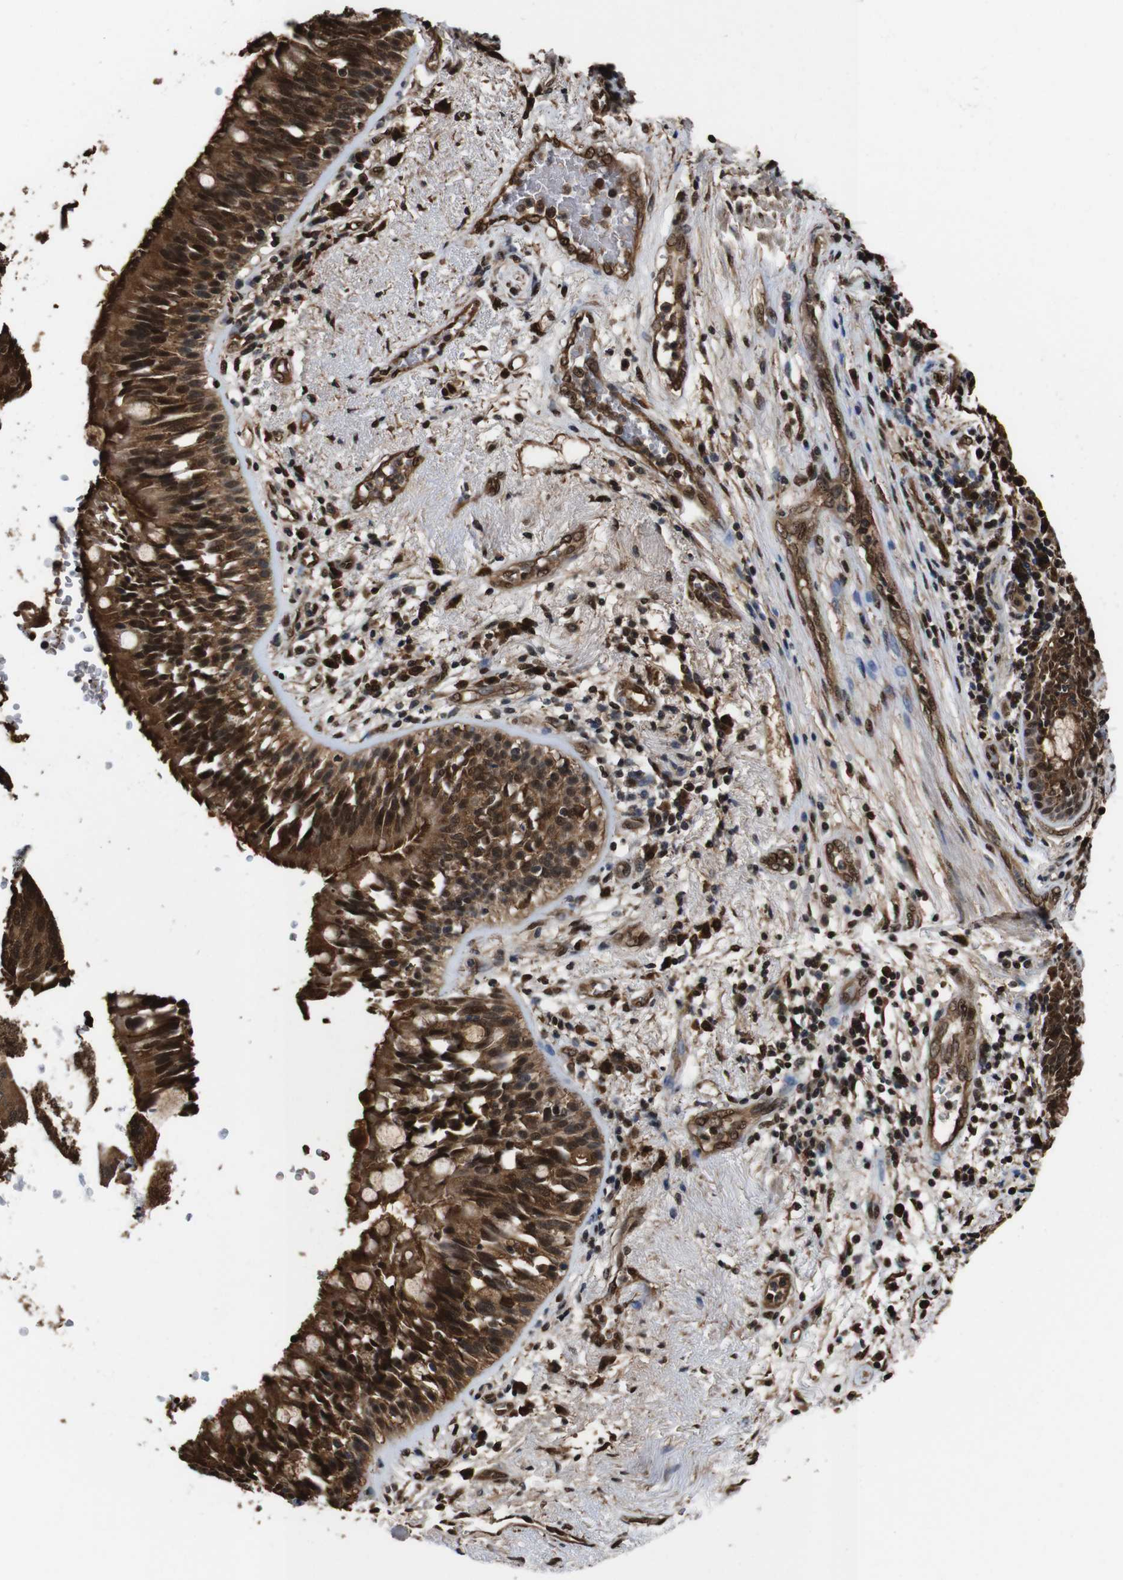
{"staining": {"intensity": "strong", "quantity": ">75%", "location": "cytoplasmic/membranous,nuclear"}, "tissue": "bronchus", "cell_type": "Respiratory epithelial cells", "image_type": "normal", "snomed": [{"axis": "morphology", "description": "Normal tissue, NOS"}, {"axis": "morphology", "description": "Adenocarcinoma, NOS"}, {"axis": "morphology", "description": "Adenocarcinoma, metastatic, NOS"}, {"axis": "topography", "description": "Lymph node"}, {"axis": "topography", "description": "Bronchus"}, {"axis": "topography", "description": "Lung"}], "caption": "Bronchus stained with DAB IHC shows high levels of strong cytoplasmic/membranous,nuclear positivity in approximately >75% of respiratory epithelial cells.", "gene": "VCP", "patient": {"sex": "female", "age": 54}}